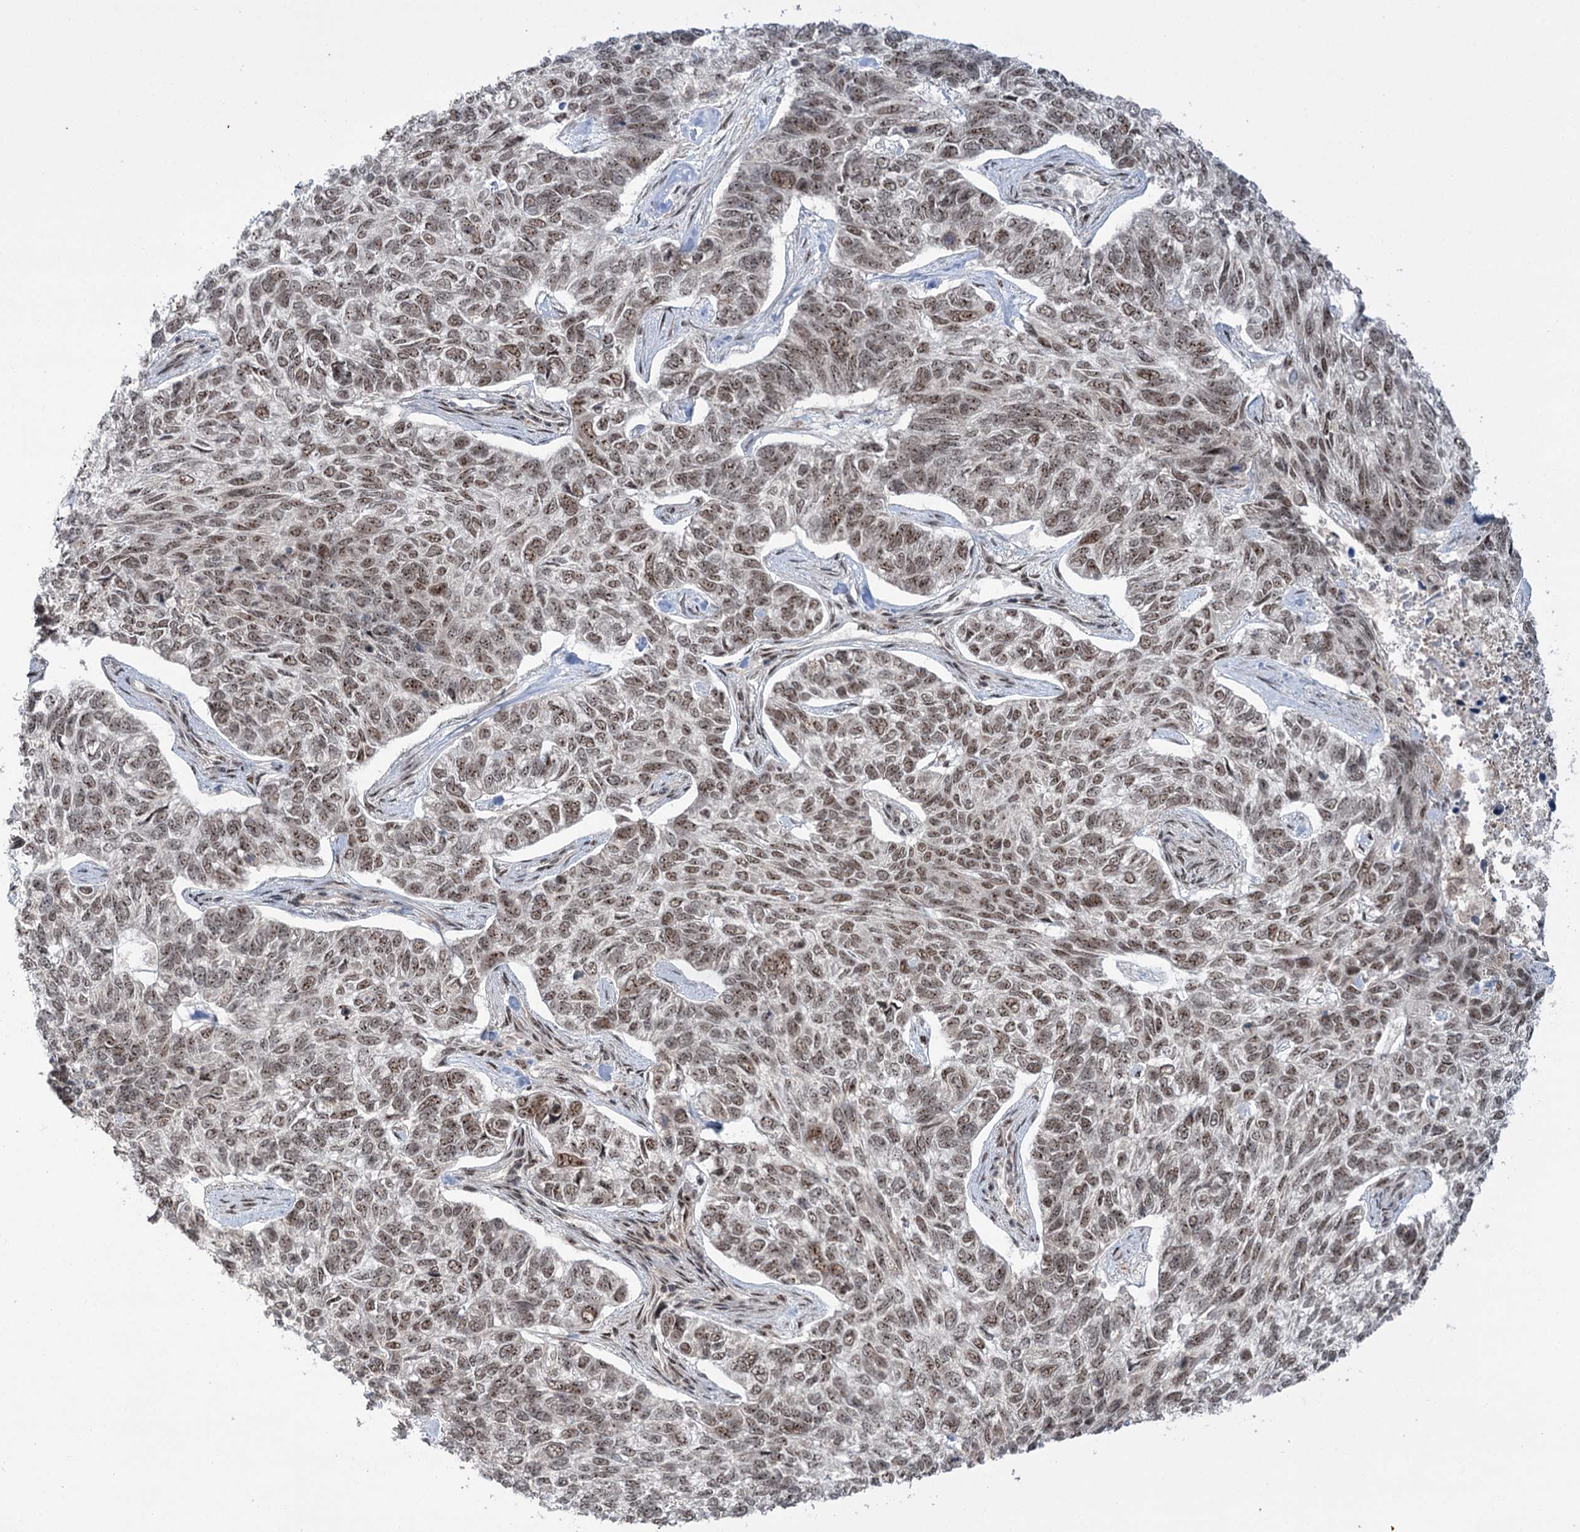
{"staining": {"intensity": "moderate", "quantity": ">75%", "location": "nuclear"}, "tissue": "skin cancer", "cell_type": "Tumor cells", "image_type": "cancer", "snomed": [{"axis": "morphology", "description": "Basal cell carcinoma"}, {"axis": "topography", "description": "Skin"}], "caption": "IHC of skin basal cell carcinoma shows medium levels of moderate nuclear staining in about >75% of tumor cells.", "gene": "ERCC3", "patient": {"sex": "female", "age": 65}}